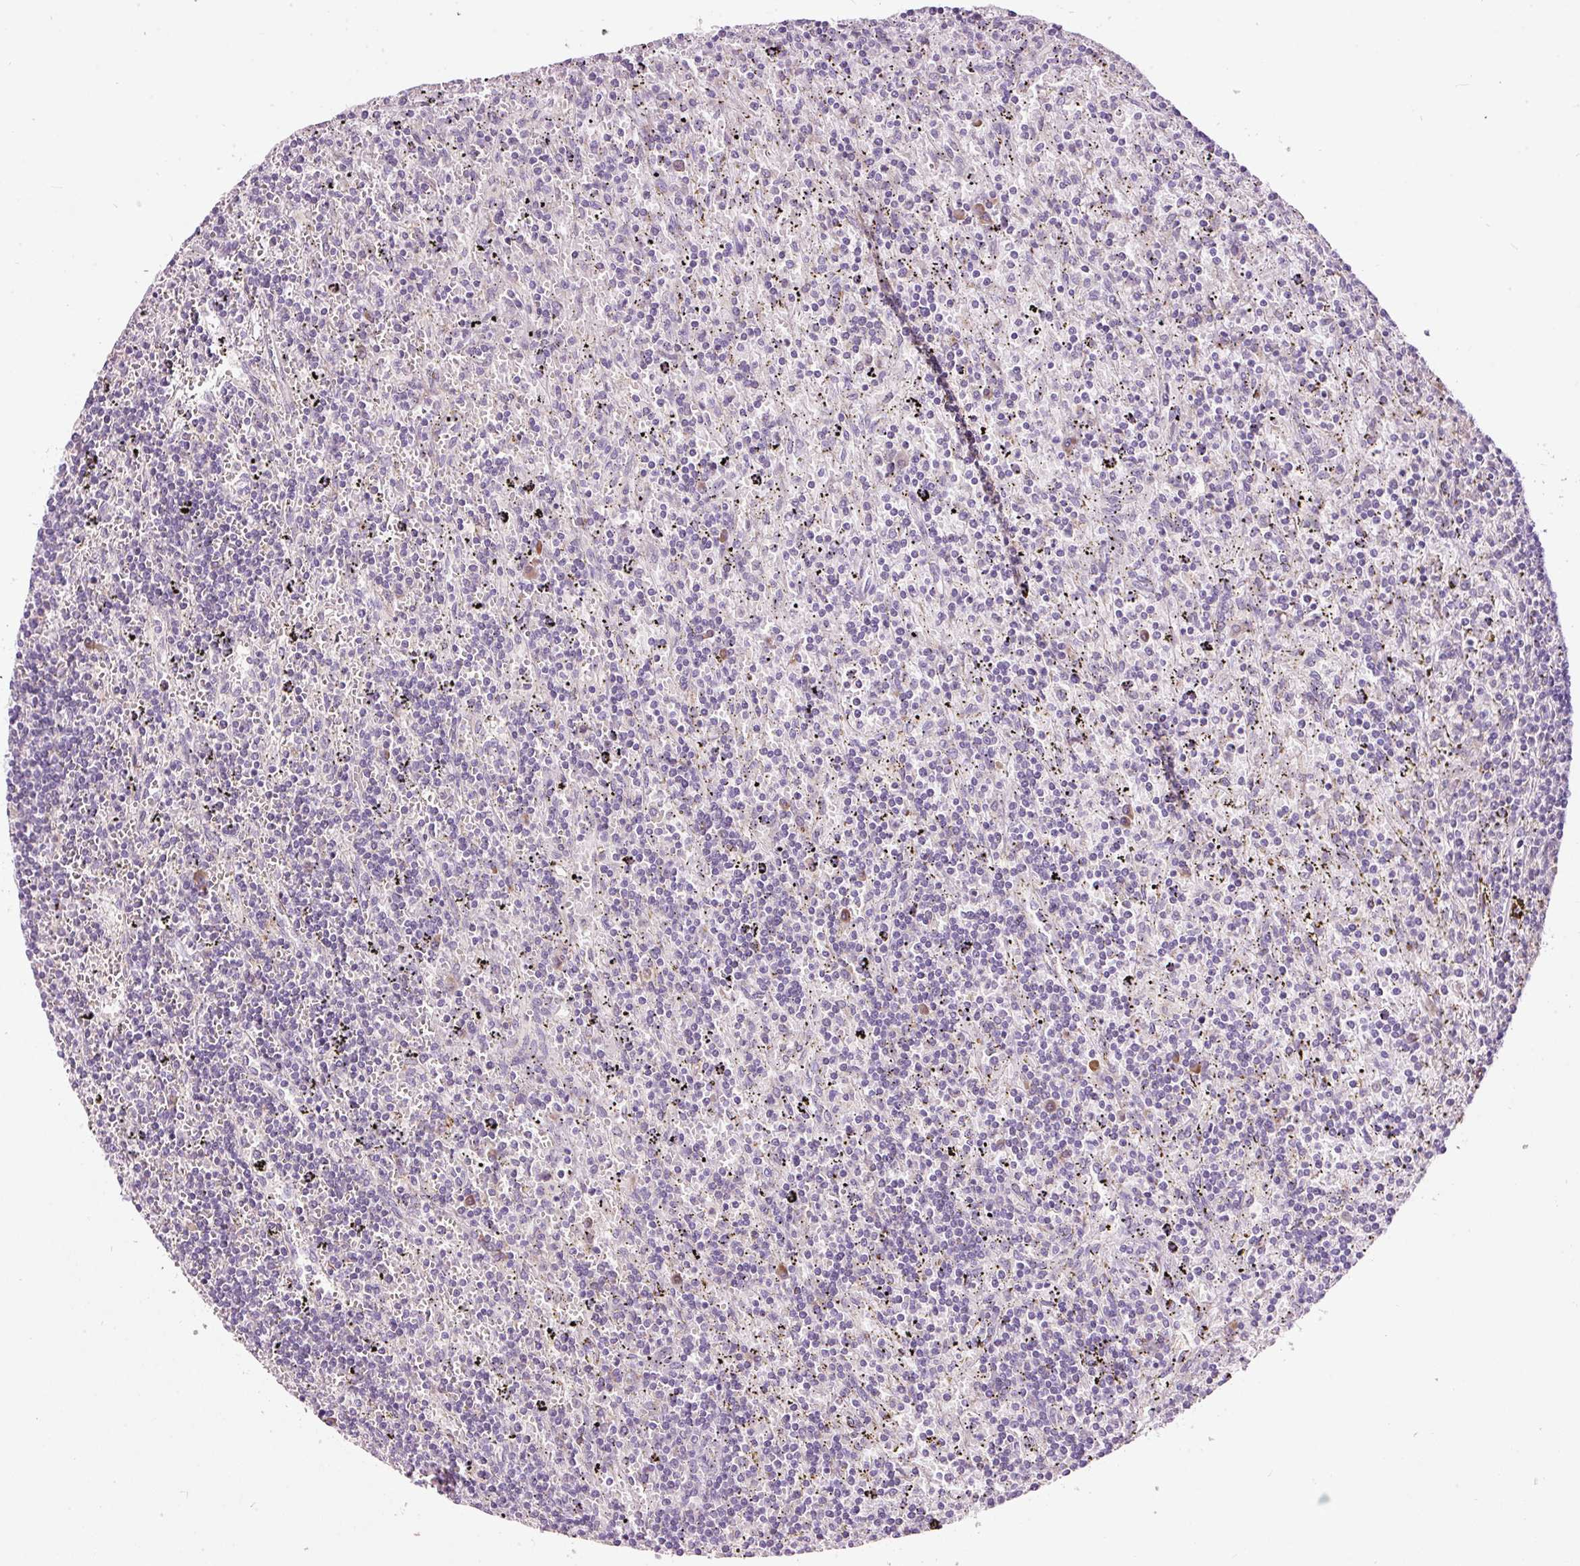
{"staining": {"intensity": "negative", "quantity": "none", "location": "none"}, "tissue": "lymphoma", "cell_type": "Tumor cells", "image_type": "cancer", "snomed": [{"axis": "morphology", "description": "Malignant lymphoma, non-Hodgkin's type, Low grade"}, {"axis": "topography", "description": "Spleen"}], "caption": "This is an immunohistochemistry histopathology image of human malignant lymphoma, non-Hodgkin's type (low-grade). There is no staining in tumor cells.", "gene": "RSPO2", "patient": {"sex": "male", "age": 76}}